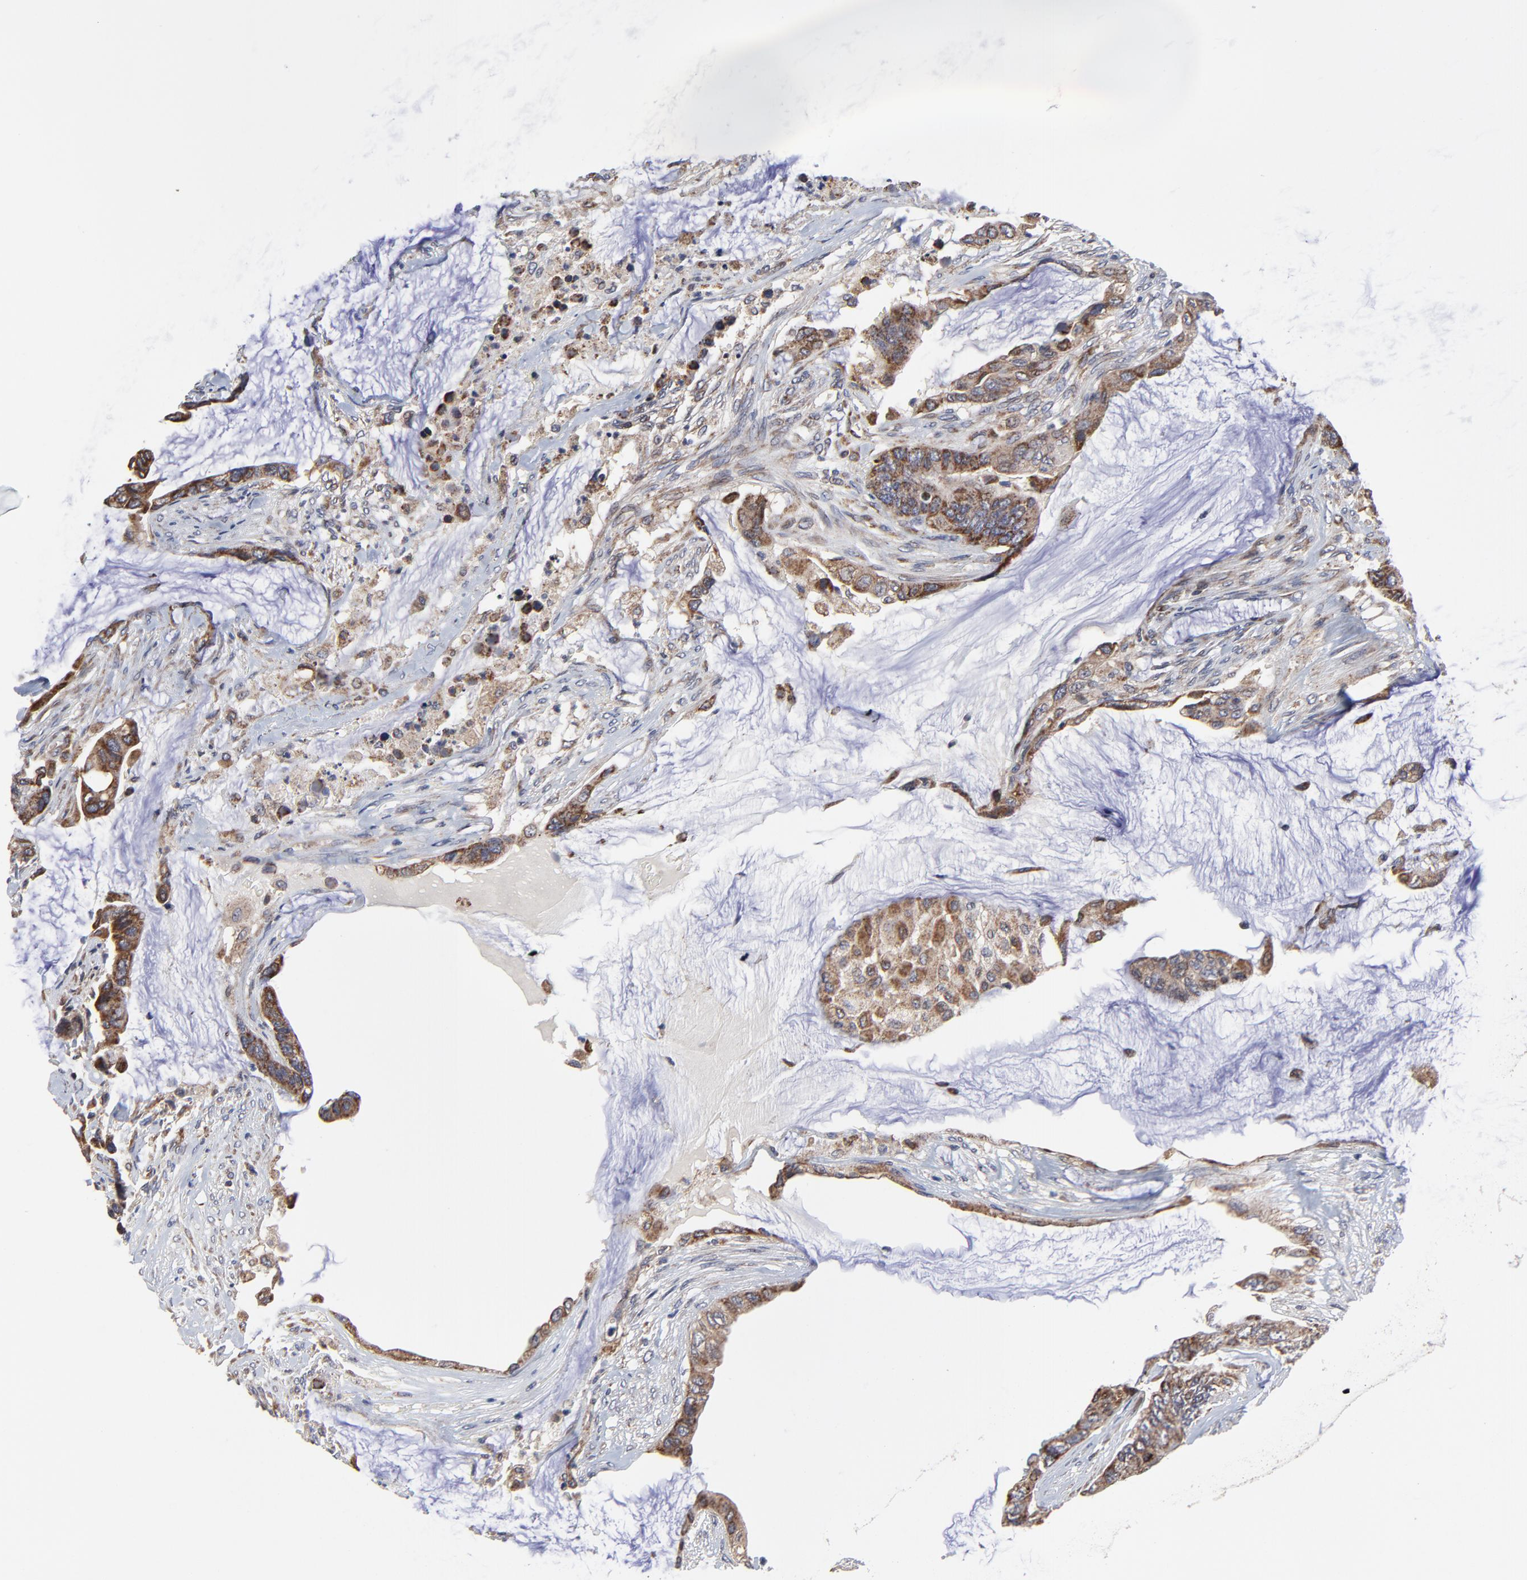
{"staining": {"intensity": "moderate", "quantity": ">75%", "location": "cytoplasmic/membranous"}, "tissue": "colorectal cancer", "cell_type": "Tumor cells", "image_type": "cancer", "snomed": [{"axis": "morphology", "description": "Adenocarcinoma, NOS"}, {"axis": "topography", "description": "Rectum"}], "caption": "Immunohistochemistry image of human colorectal cancer stained for a protein (brown), which demonstrates medium levels of moderate cytoplasmic/membranous positivity in approximately >75% of tumor cells.", "gene": "ZNF550", "patient": {"sex": "female", "age": 59}}